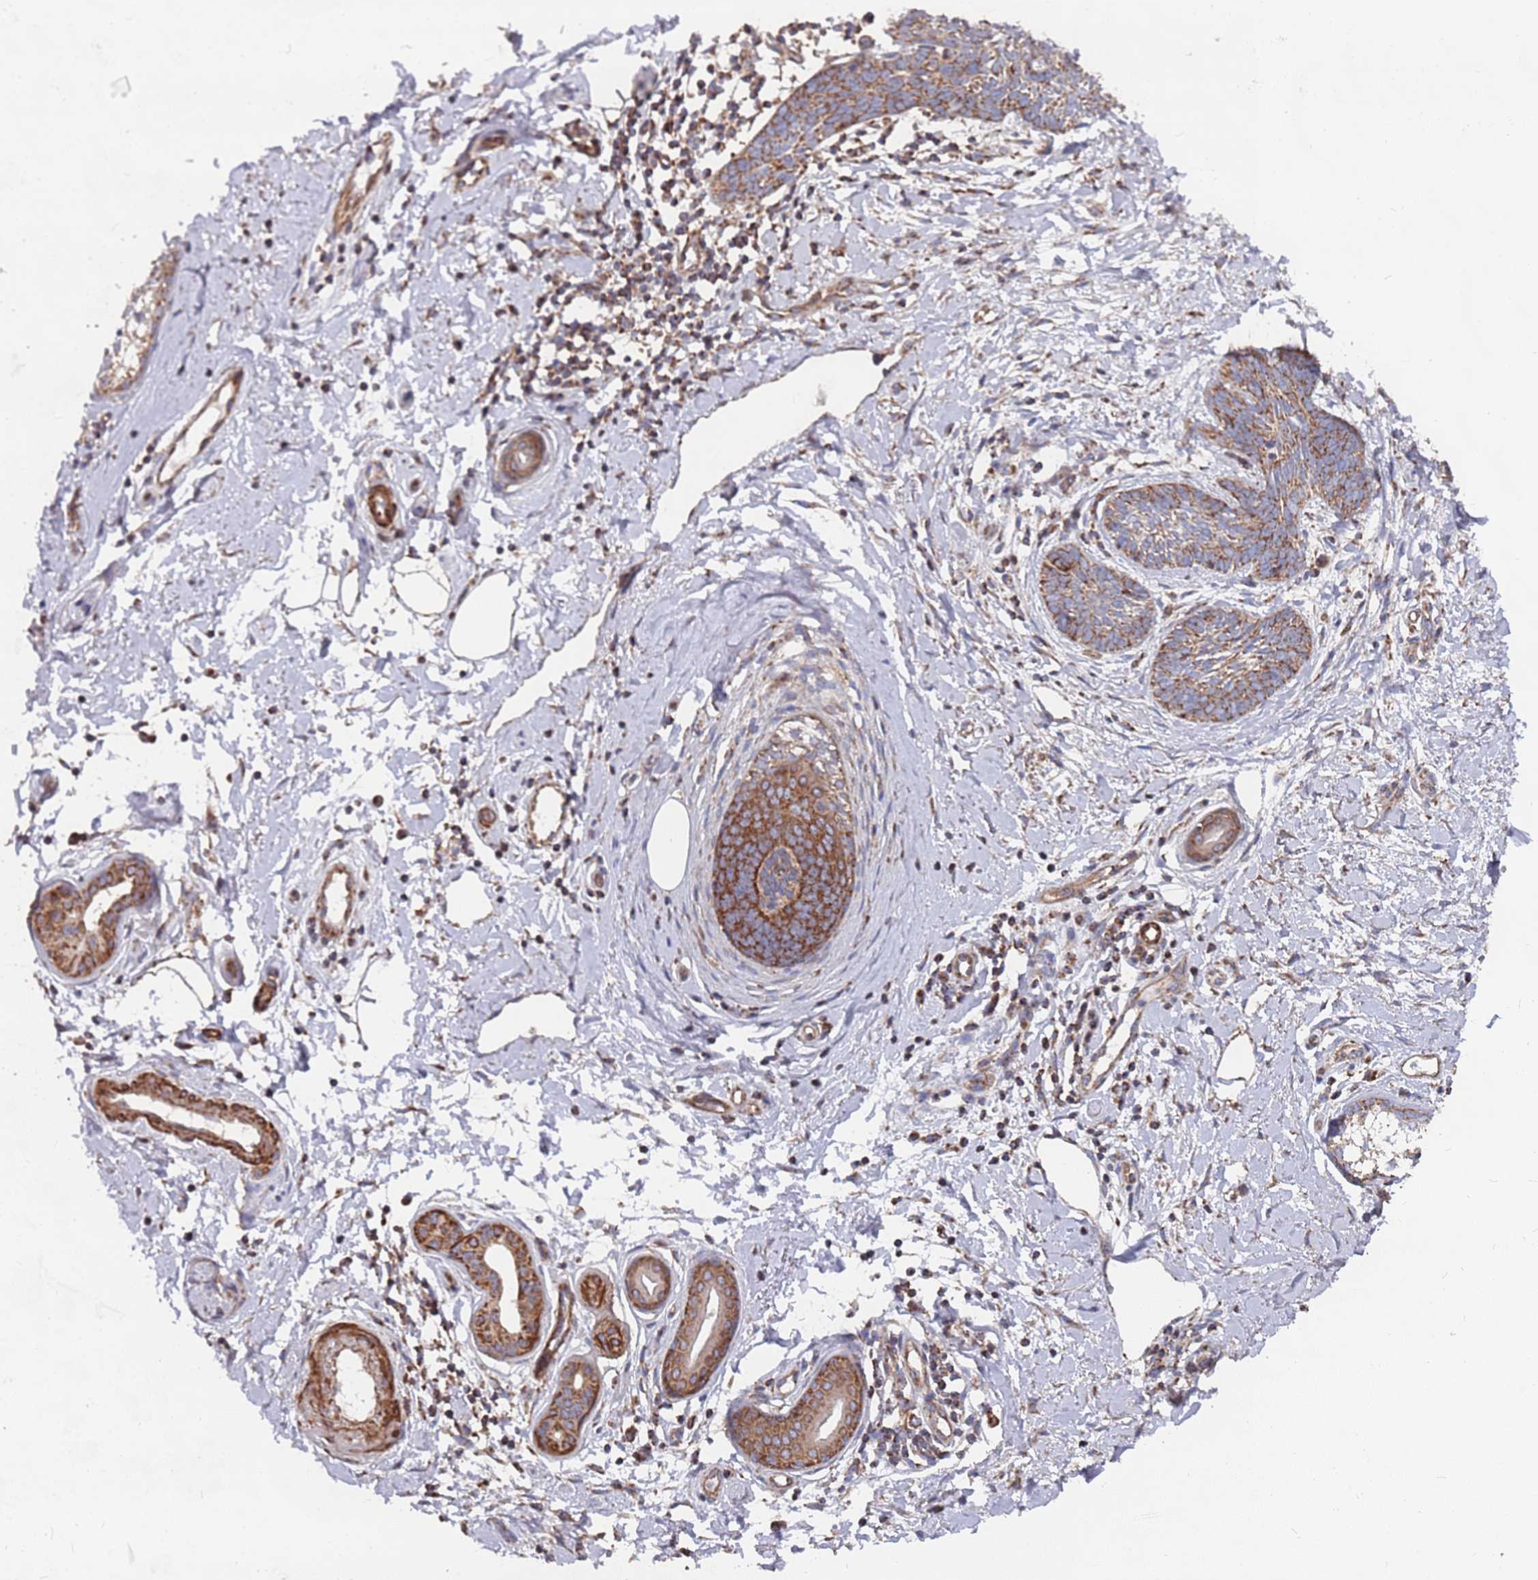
{"staining": {"intensity": "moderate", "quantity": ">75%", "location": "cytoplasmic/membranous"}, "tissue": "skin cancer", "cell_type": "Tumor cells", "image_type": "cancer", "snomed": [{"axis": "morphology", "description": "Basal cell carcinoma"}, {"axis": "topography", "description": "Skin"}], "caption": "This is an image of immunohistochemistry (IHC) staining of basal cell carcinoma (skin), which shows moderate expression in the cytoplasmic/membranous of tumor cells.", "gene": "WDFY3", "patient": {"sex": "female", "age": 81}}